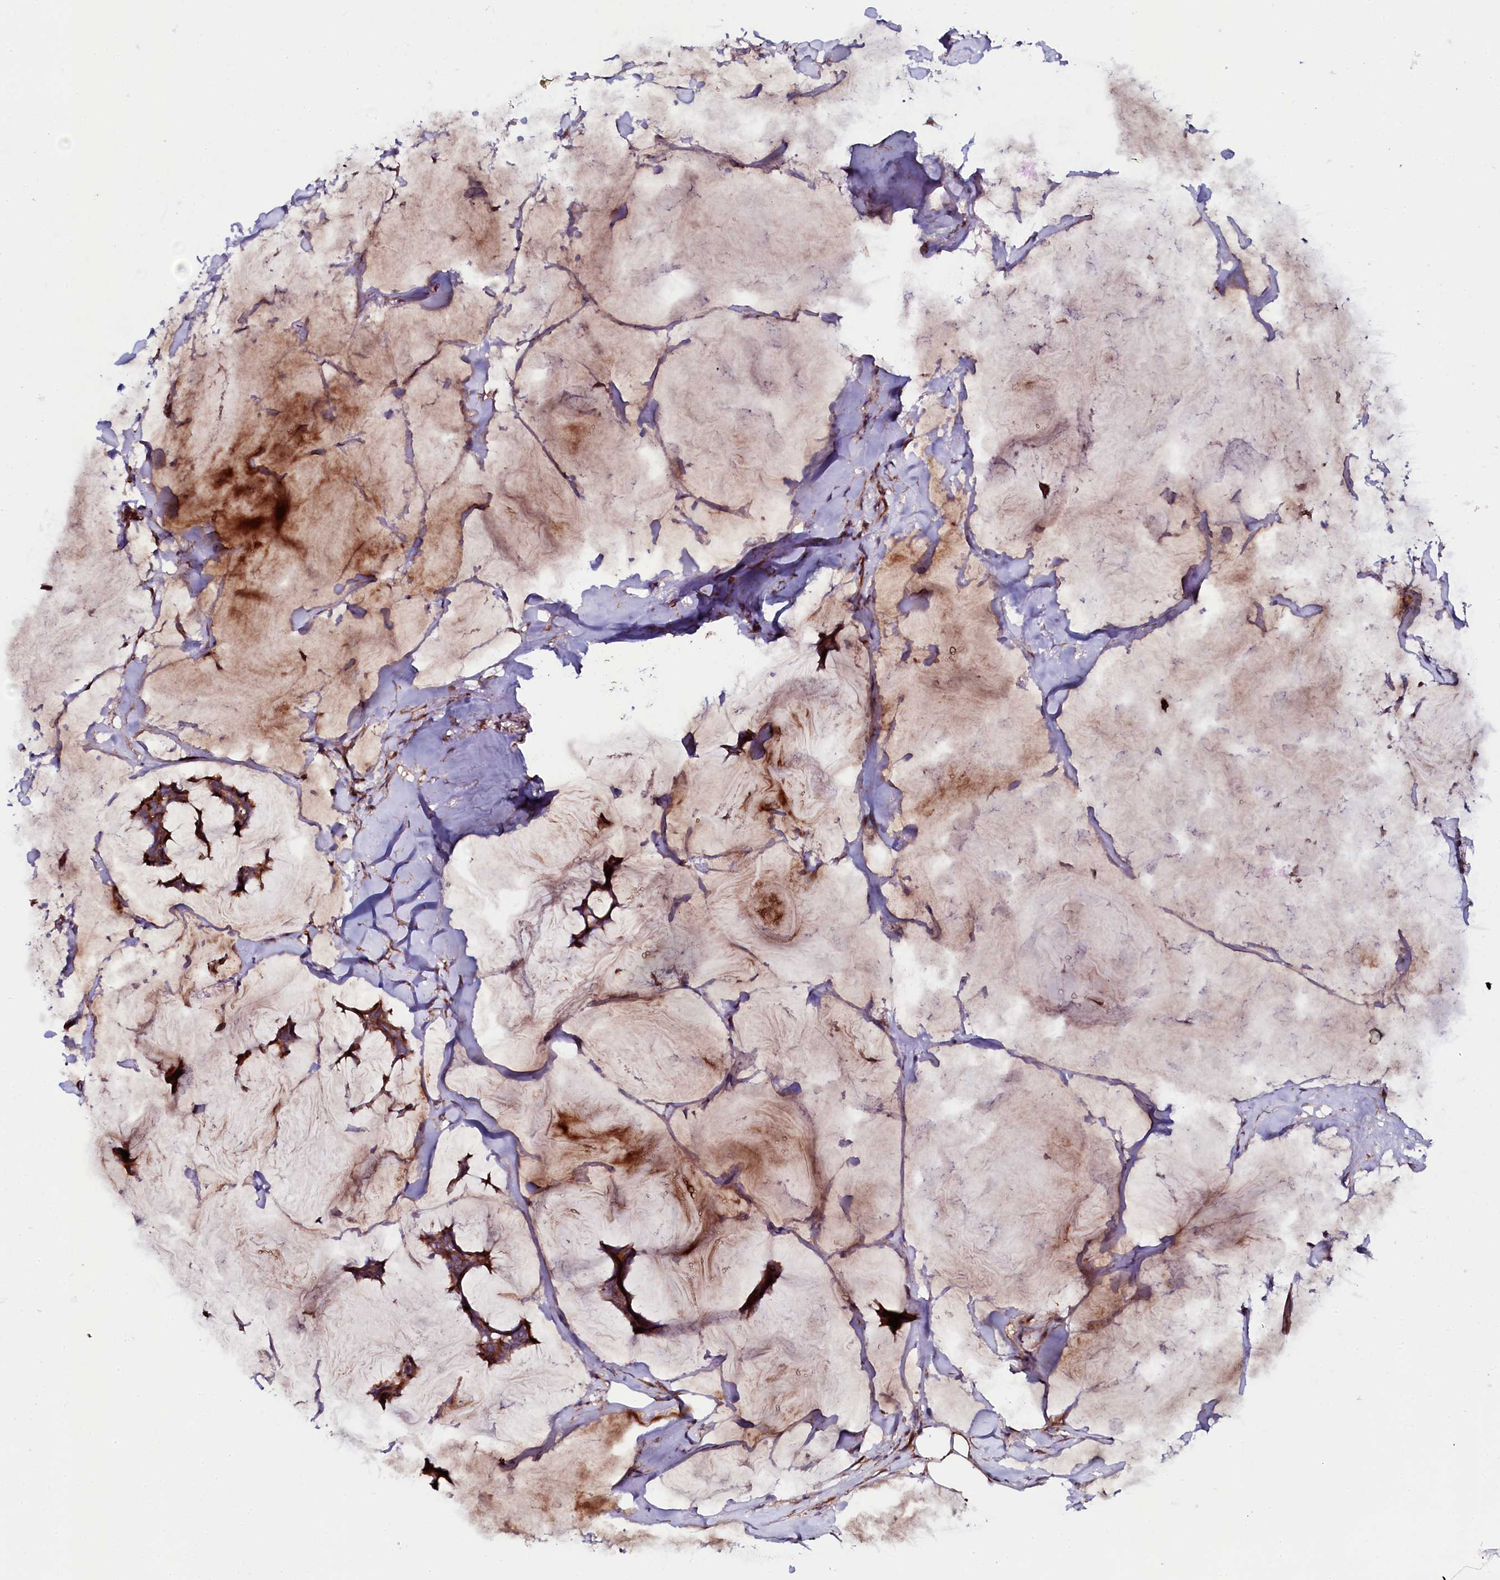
{"staining": {"intensity": "strong", "quantity": ">75%", "location": "cytoplasmic/membranous"}, "tissue": "breast cancer", "cell_type": "Tumor cells", "image_type": "cancer", "snomed": [{"axis": "morphology", "description": "Duct carcinoma"}, {"axis": "topography", "description": "Breast"}], "caption": "Protein expression analysis of human breast cancer (infiltrating ductal carcinoma) reveals strong cytoplasmic/membranous staining in about >75% of tumor cells.", "gene": "USPL1", "patient": {"sex": "female", "age": 93}}